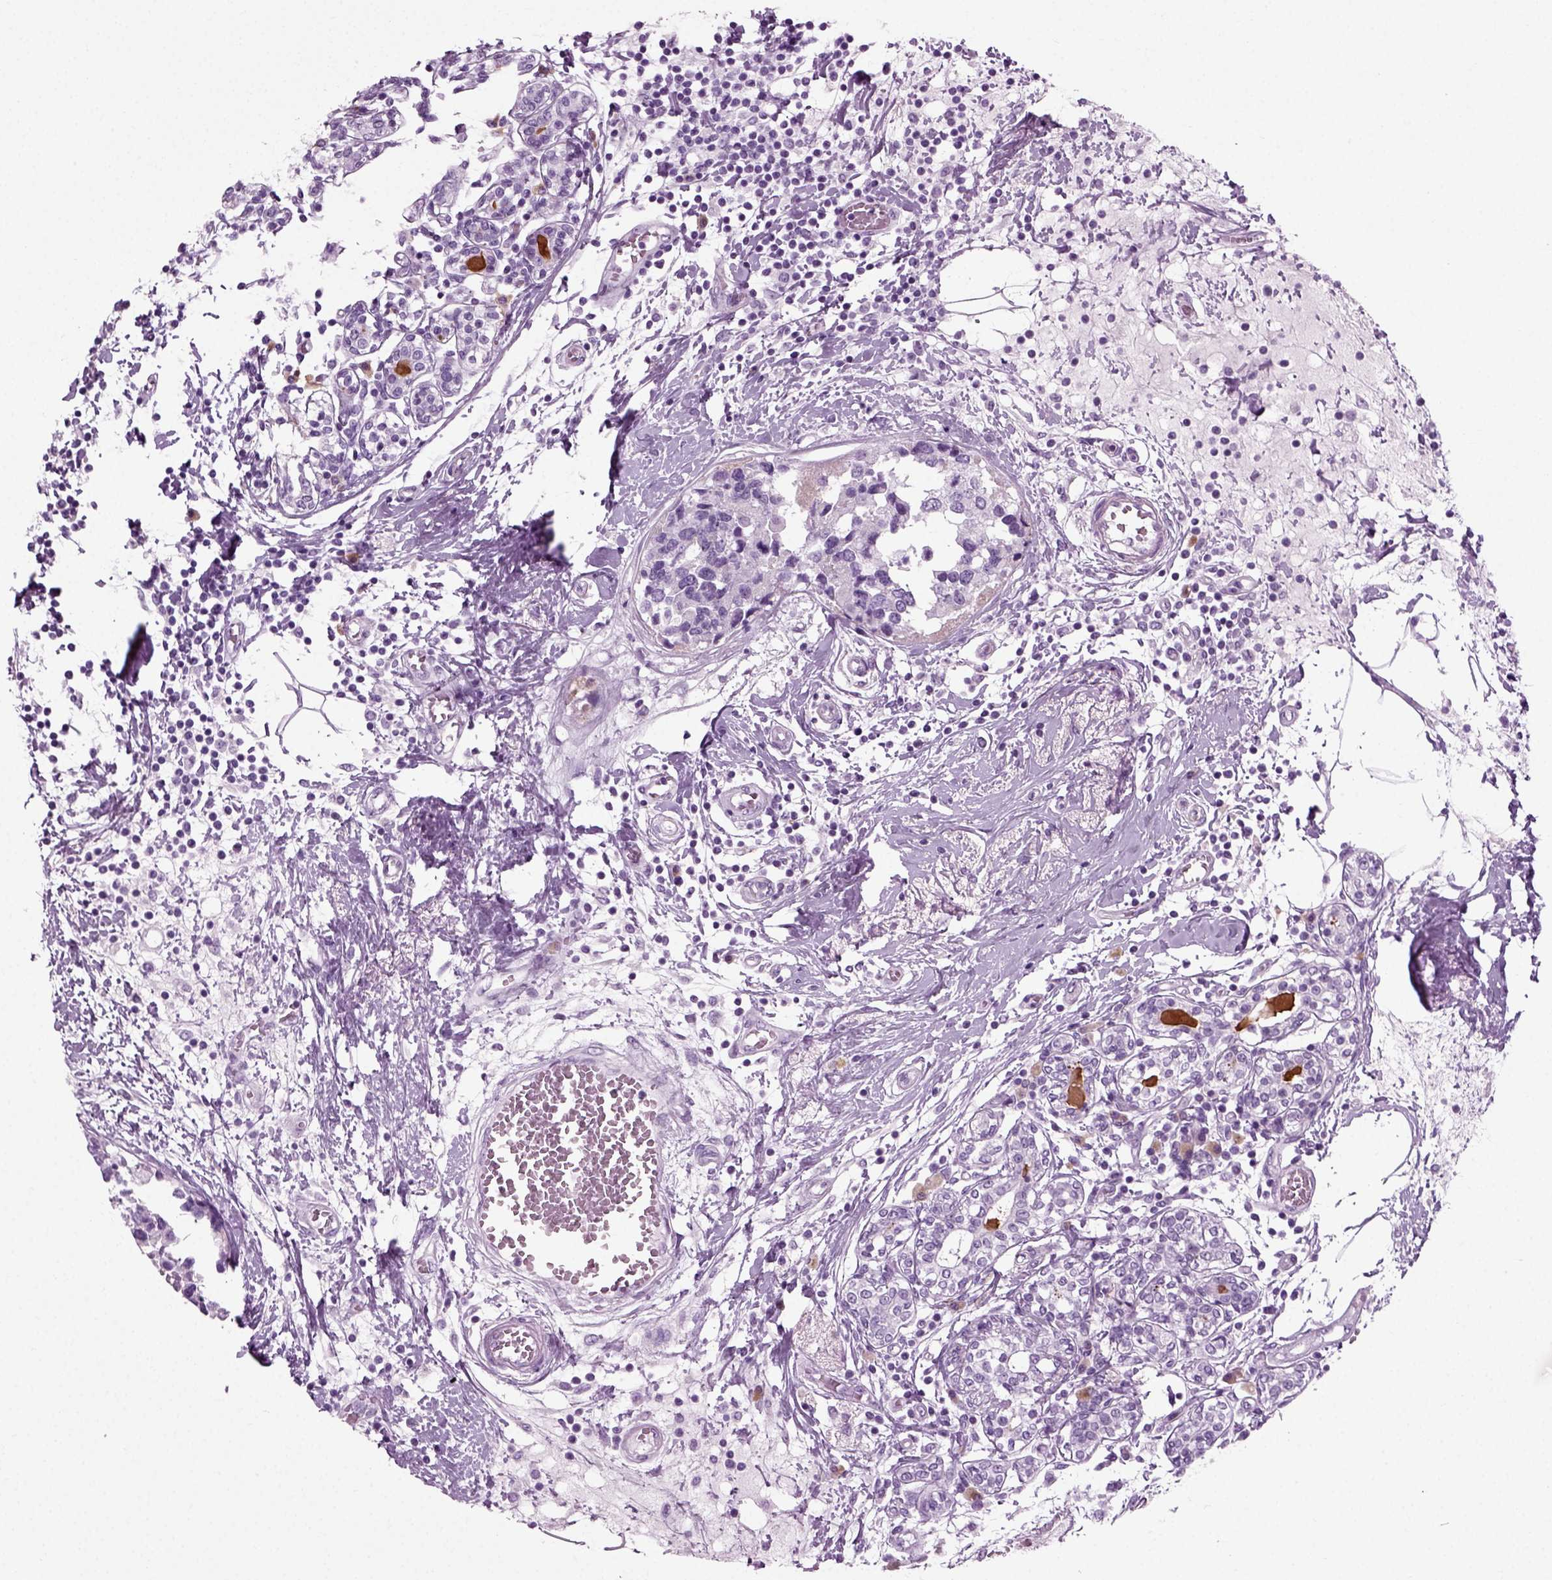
{"staining": {"intensity": "negative", "quantity": "none", "location": "none"}, "tissue": "breast cancer", "cell_type": "Tumor cells", "image_type": "cancer", "snomed": [{"axis": "morphology", "description": "Lobular carcinoma"}, {"axis": "topography", "description": "Breast"}], "caption": "DAB immunohistochemical staining of human breast cancer displays no significant staining in tumor cells.", "gene": "PRLH", "patient": {"sex": "female", "age": 59}}